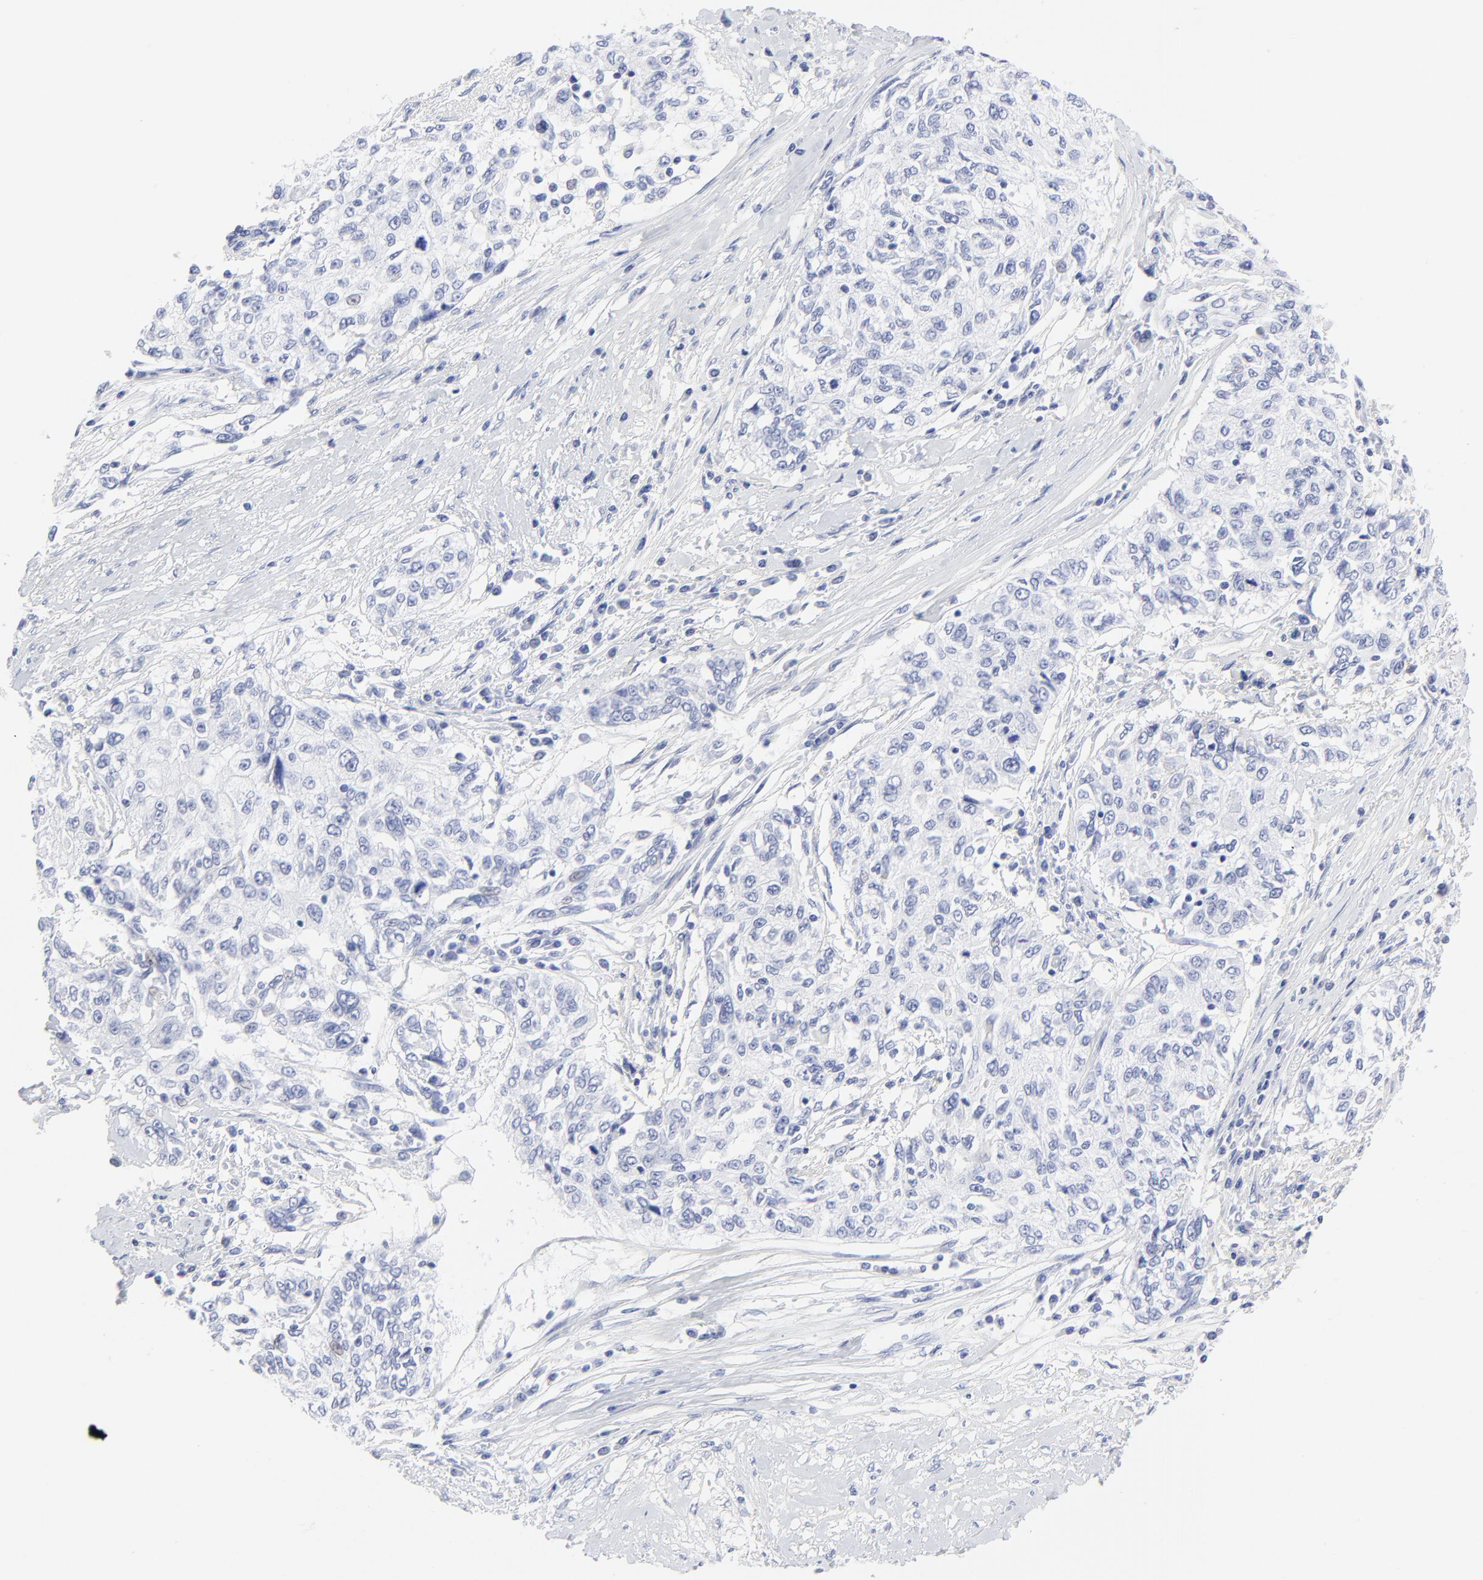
{"staining": {"intensity": "negative", "quantity": "none", "location": "none"}, "tissue": "cervical cancer", "cell_type": "Tumor cells", "image_type": "cancer", "snomed": [{"axis": "morphology", "description": "Squamous cell carcinoma, NOS"}, {"axis": "topography", "description": "Cervix"}], "caption": "A micrograph of cervical squamous cell carcinoma stained for a protein exhibits no brown staining in tumor cells.", "gene": "PSD3", "patient": {"sex": "female", "age": 57}}